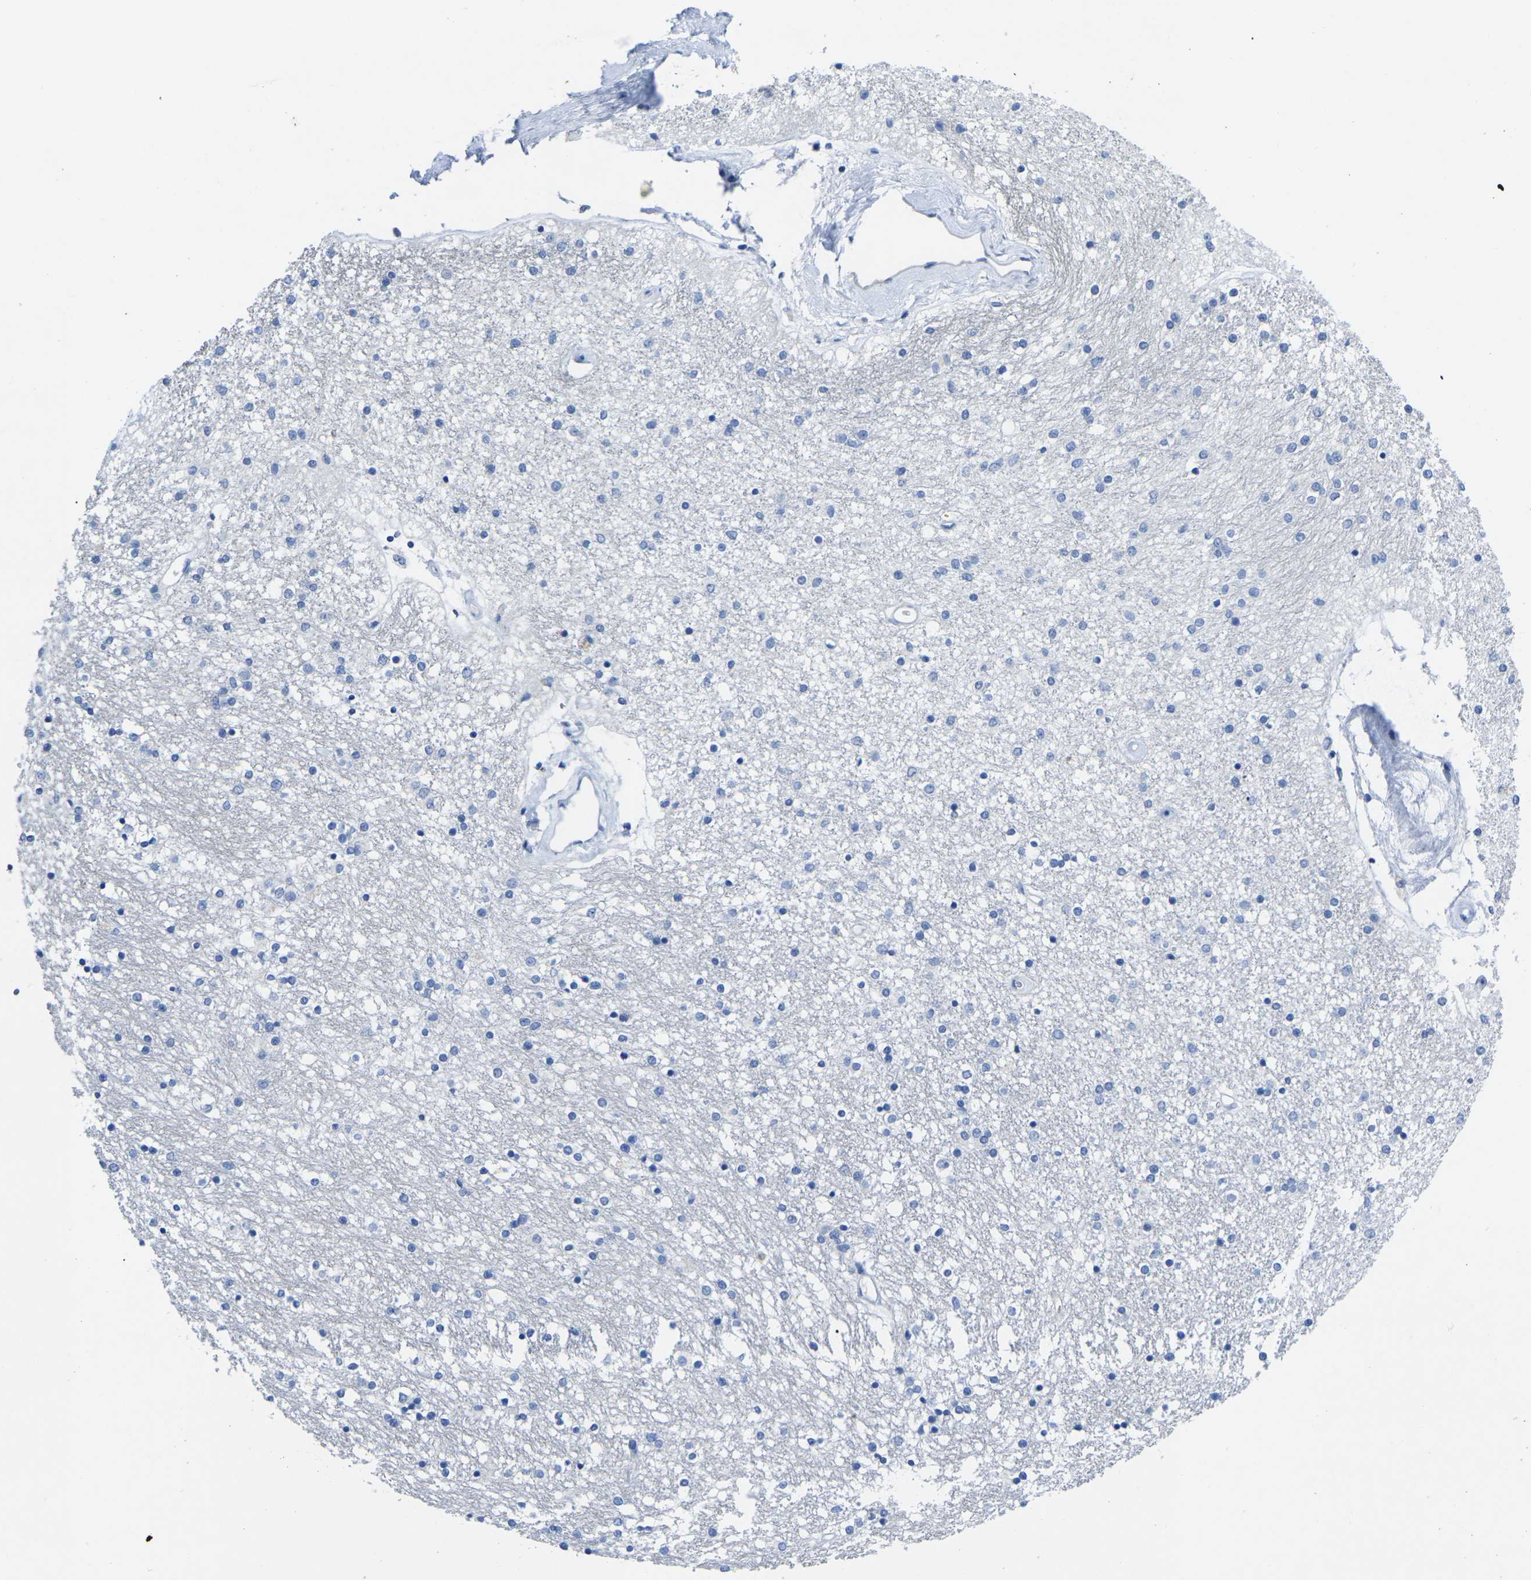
{"staining": {"intensity": "negative", "quantity": "none", "location": "none"}, "tissue": "caudate", "cell_type": "Glial cells", "image_type": "normal", "snomed": [{"axis": "morphology", "description": "Normal tissue, NOS"}, {"axis": "topography", "description": "Lateral ventricle wall"}], "caption": "Caudate stained for a protein using IHC displays no expression glial cells.", "gene": "S100A9", "patient": {"sex": "female", "age": 54}}